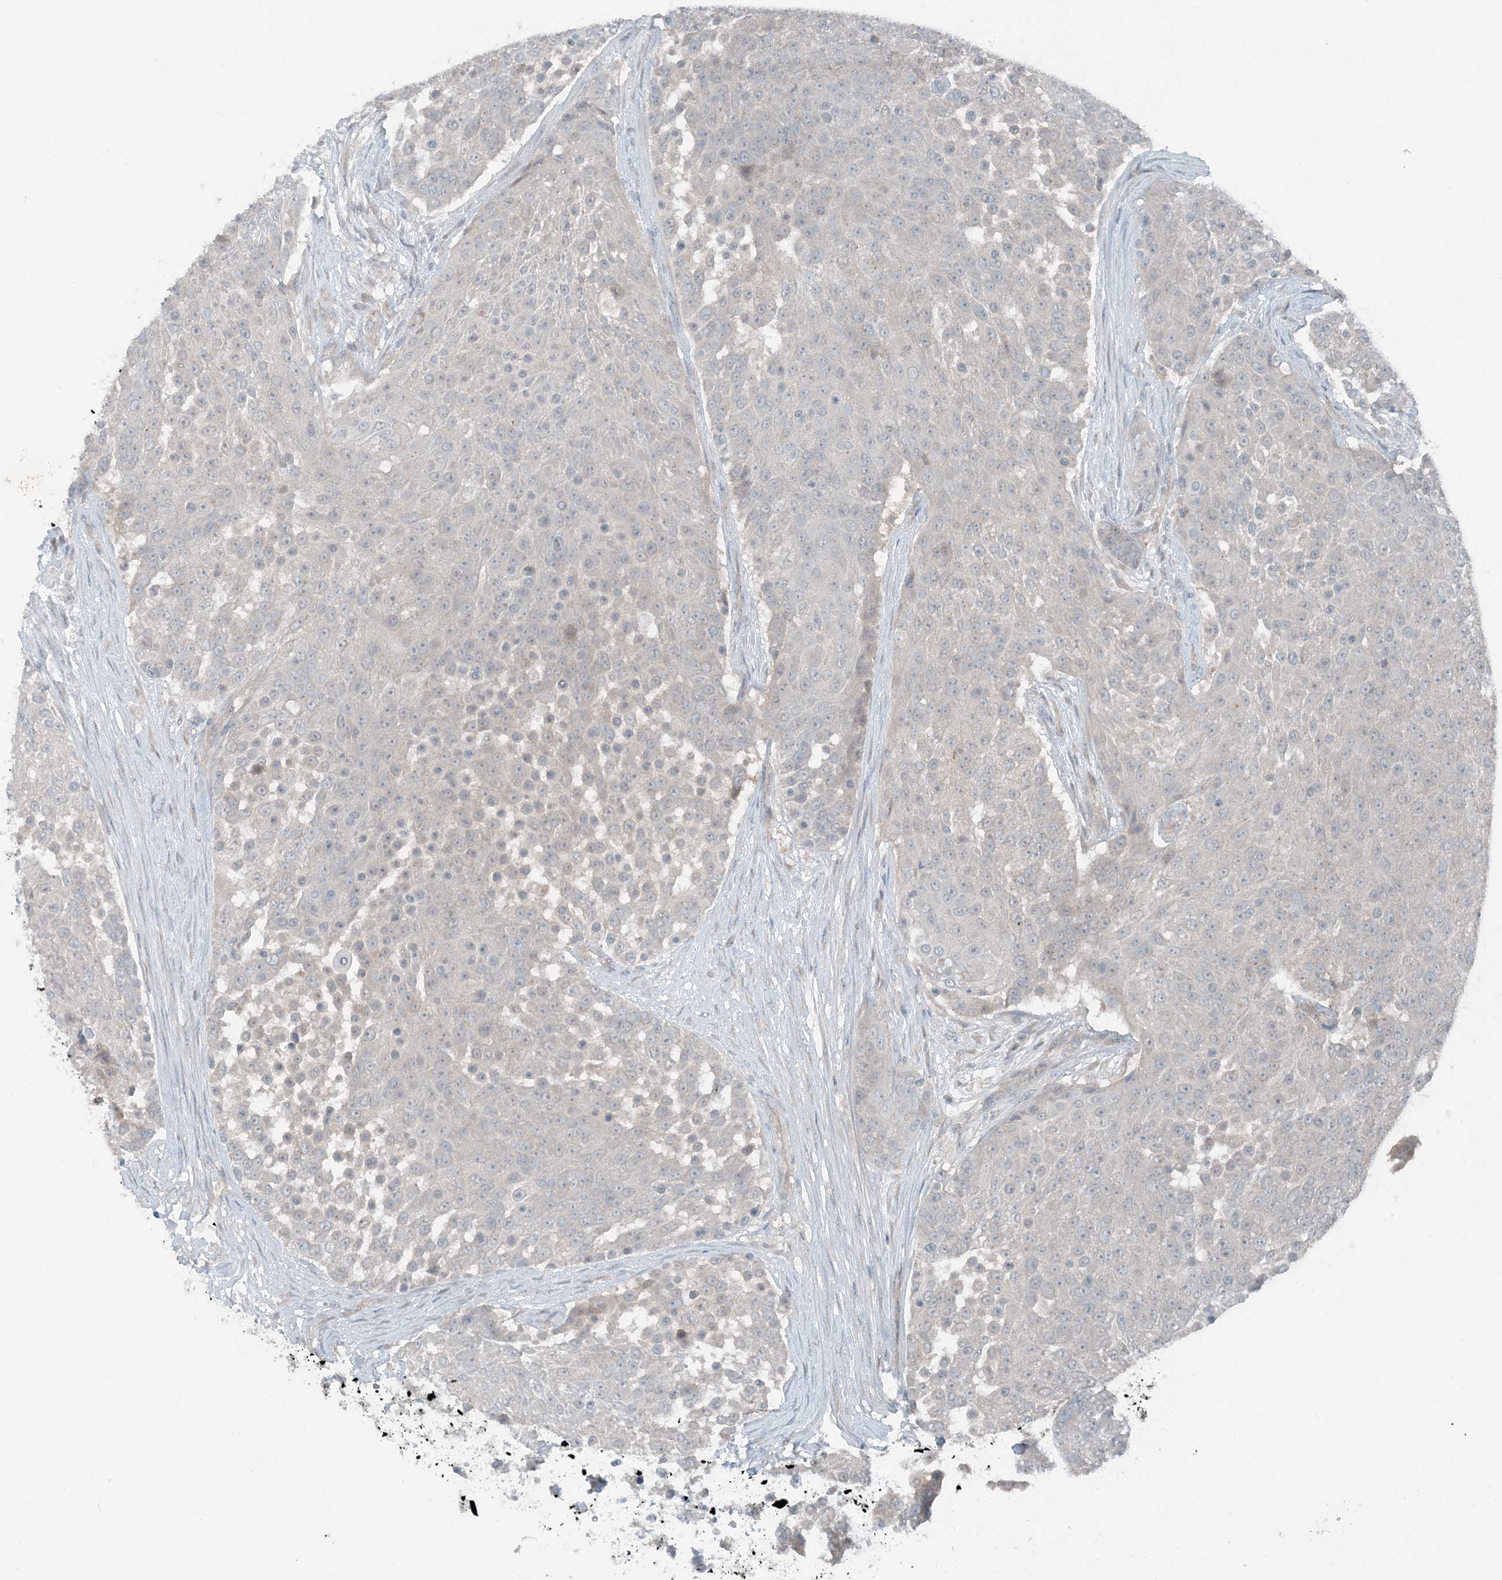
{"staining": {"intensity": "negative", "quantity": "none", "location": "none"}, "tissue": "urothelial cancer", "cell_type": "Tumor cells", "image_type": "cancer", "snomed": [{"axis": "morphology", "description": "Urothelial carcinoma, High grade"}, {"axis": "topography", "description": "Urinary bladder"}], "caption": "Protein analysis of urothelial cancer shows no significant positivity in tumor cells. (Brightfield microscopy of DAB immunohistochemistry (IHC) at high magnification).", "gene": "MITD1", "patient": {"sex": "female", "age": 63}}